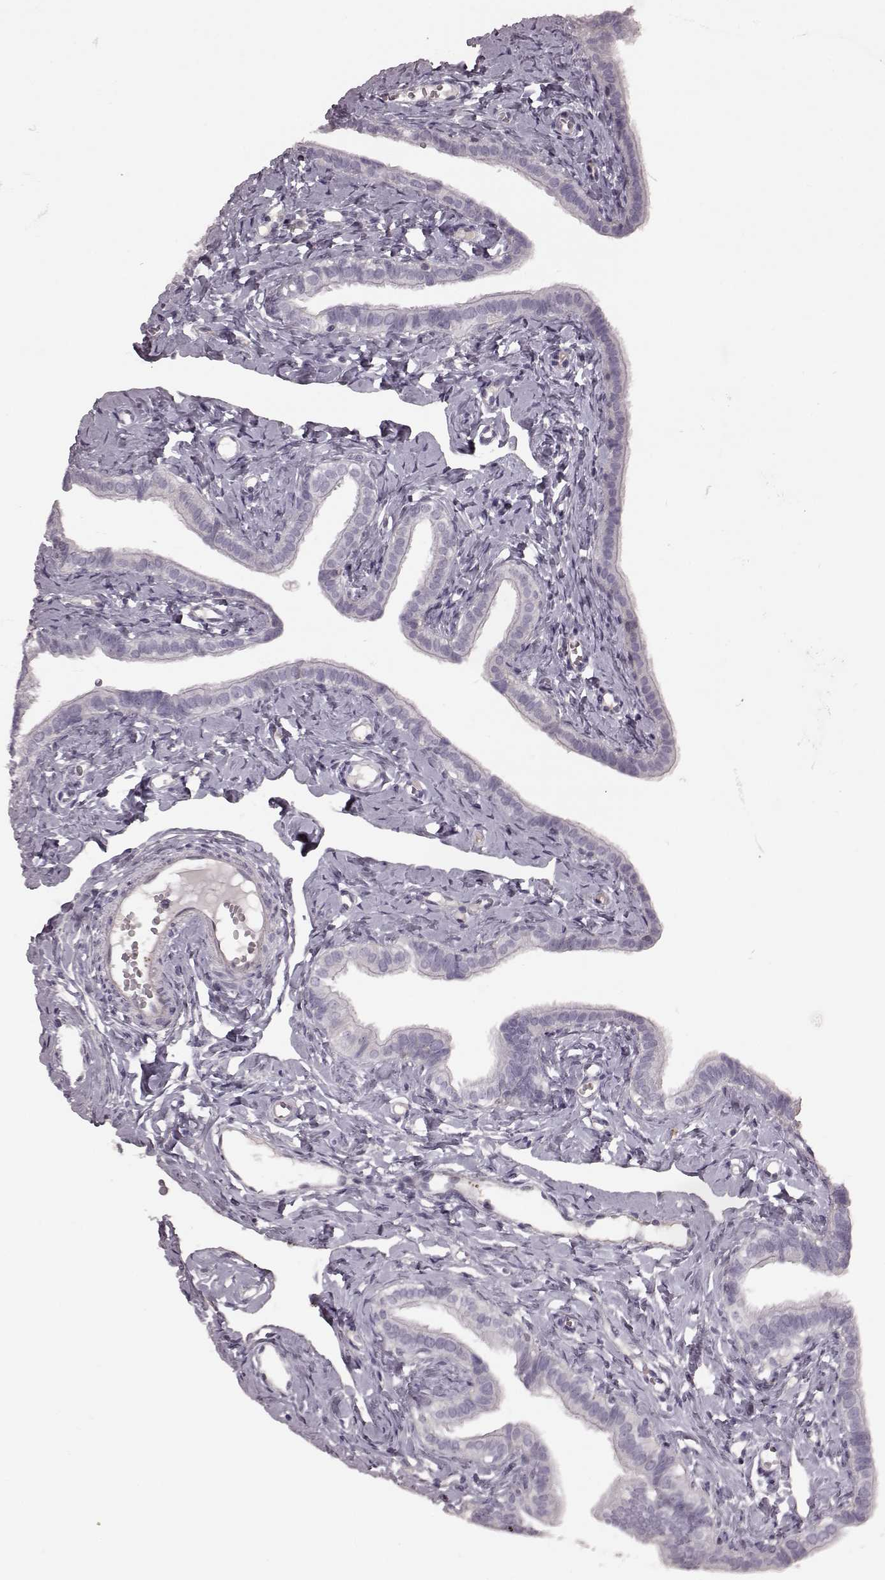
{"staining": {"intensity": "negative", "quantity": "none", "location": "none"}, "tissue": "fallopian tube", "cell_type": "Glandular cells", "image_type": "normal", "snomed": [{"axis": "morphology", "description": "Normal tissue, NOS"}, {"axis": "topography", "description": "Fallopian tube"}], "caption": "This micrograph is of benign fallopian tube stained with immunohistochemistry (IHC) to label a protein in brown with the nuclei are counter-stained blue. There is no positivity in glandular cells.", "gene": "PDCD1", "patient": {"sex": "female", "age": 41}}